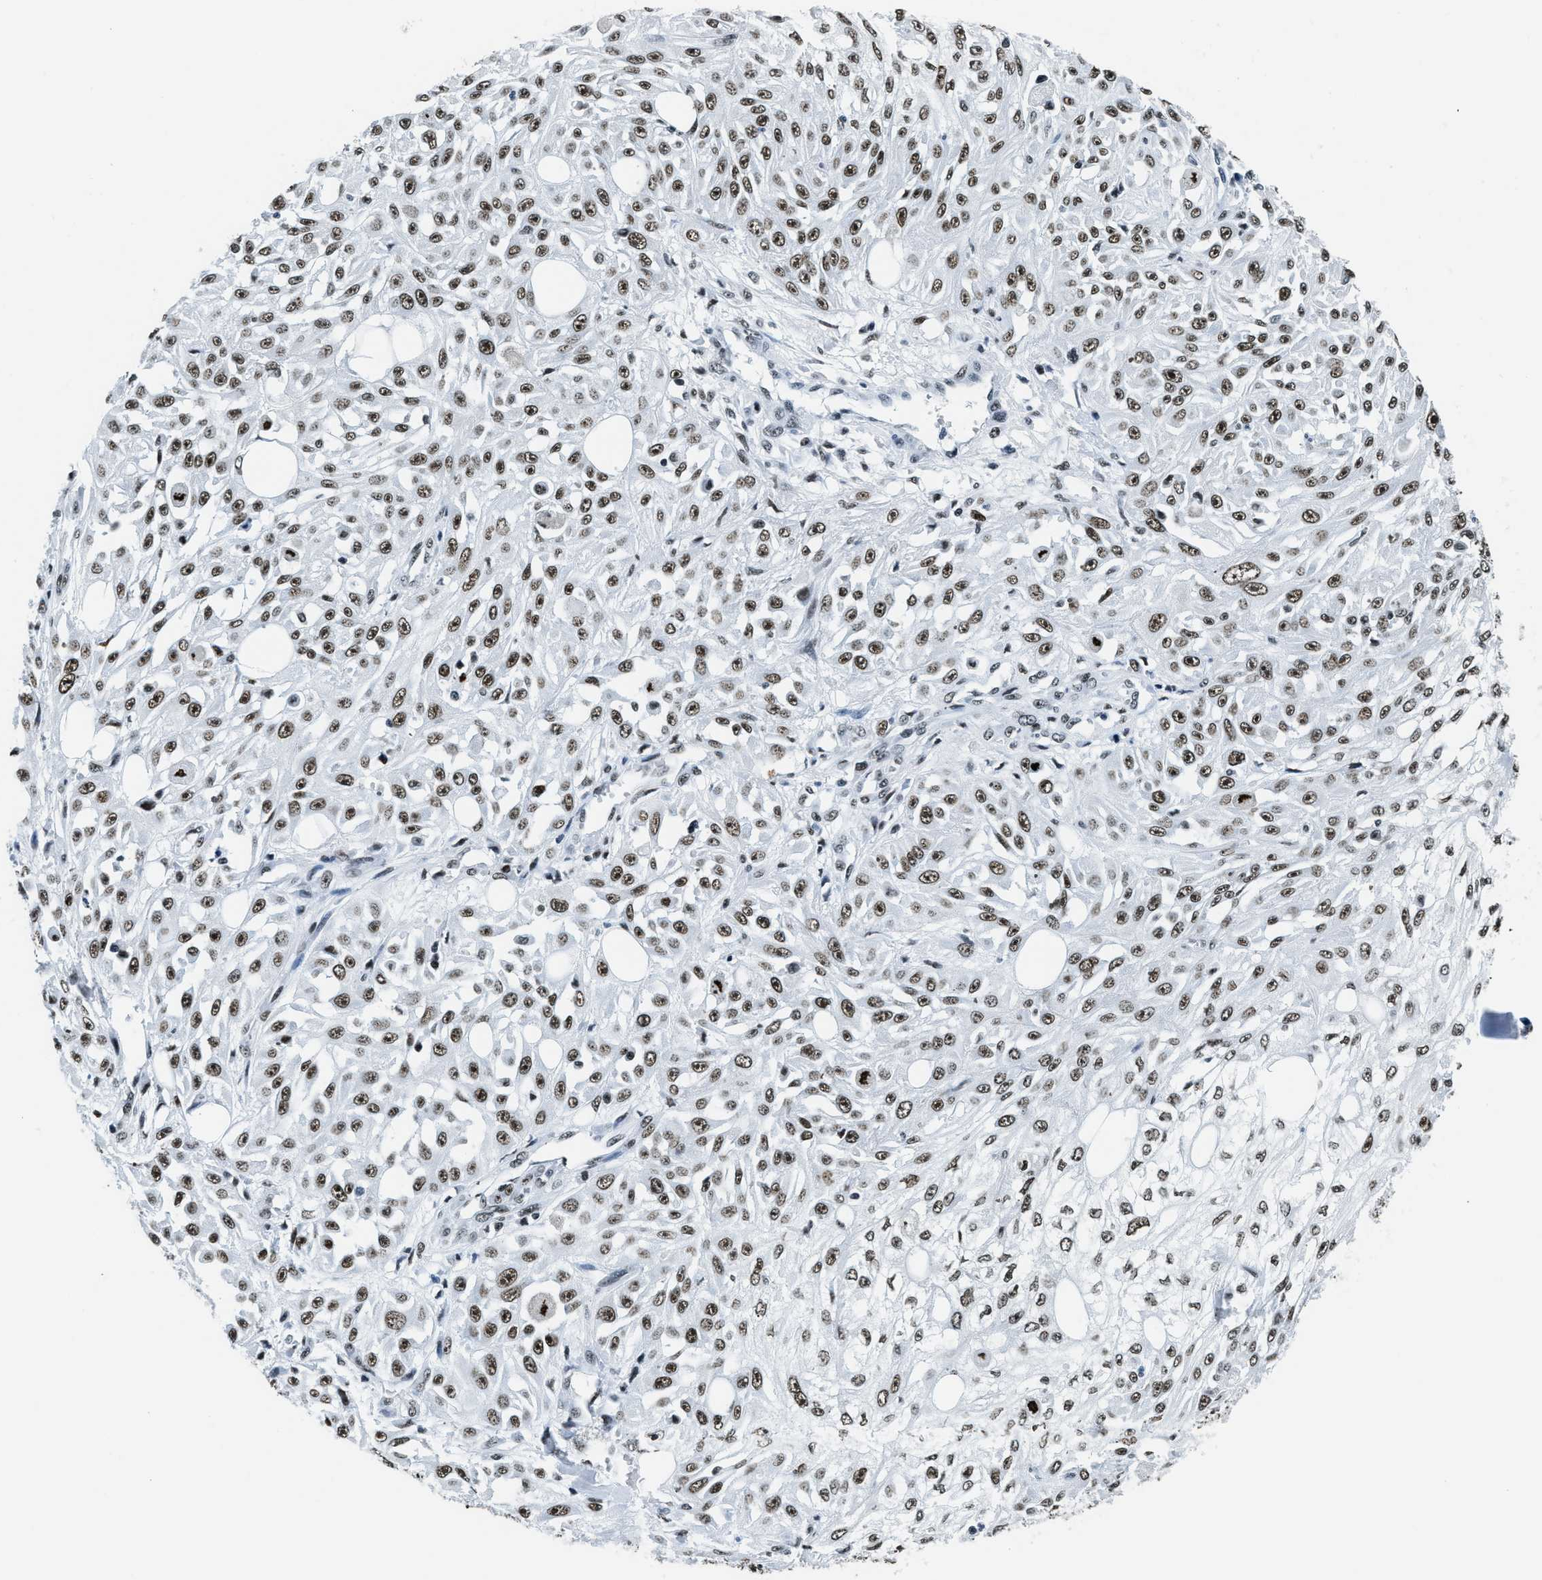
{"staining": {"intensity": "moderate", "quantity": ">75%", "location": "nuclear"}, "tissue": "skin cancer", "cell_type": "Tumor cells", "image_type": "cancer", "snomed": [{"axis": "morphology", "description": "Squamous cell carcinoma, NOS"}, {"axis": "morphology", "description": "Squamous cell carcinoma, metastatic, NOS"}, {"axis": "topography", "description": "Skin"}, {"axis": "topography", "description": "Lymph node"}], "caption": "The micrograph exhibits staining of skin cancer (squamous cell carcinoma), revealing moderate nuclear protein expression (brown color) within tumor cells. Nuclei are stained in blue.", "gene": "TOP1", "patient": {"sex": "male", "age": 75}}